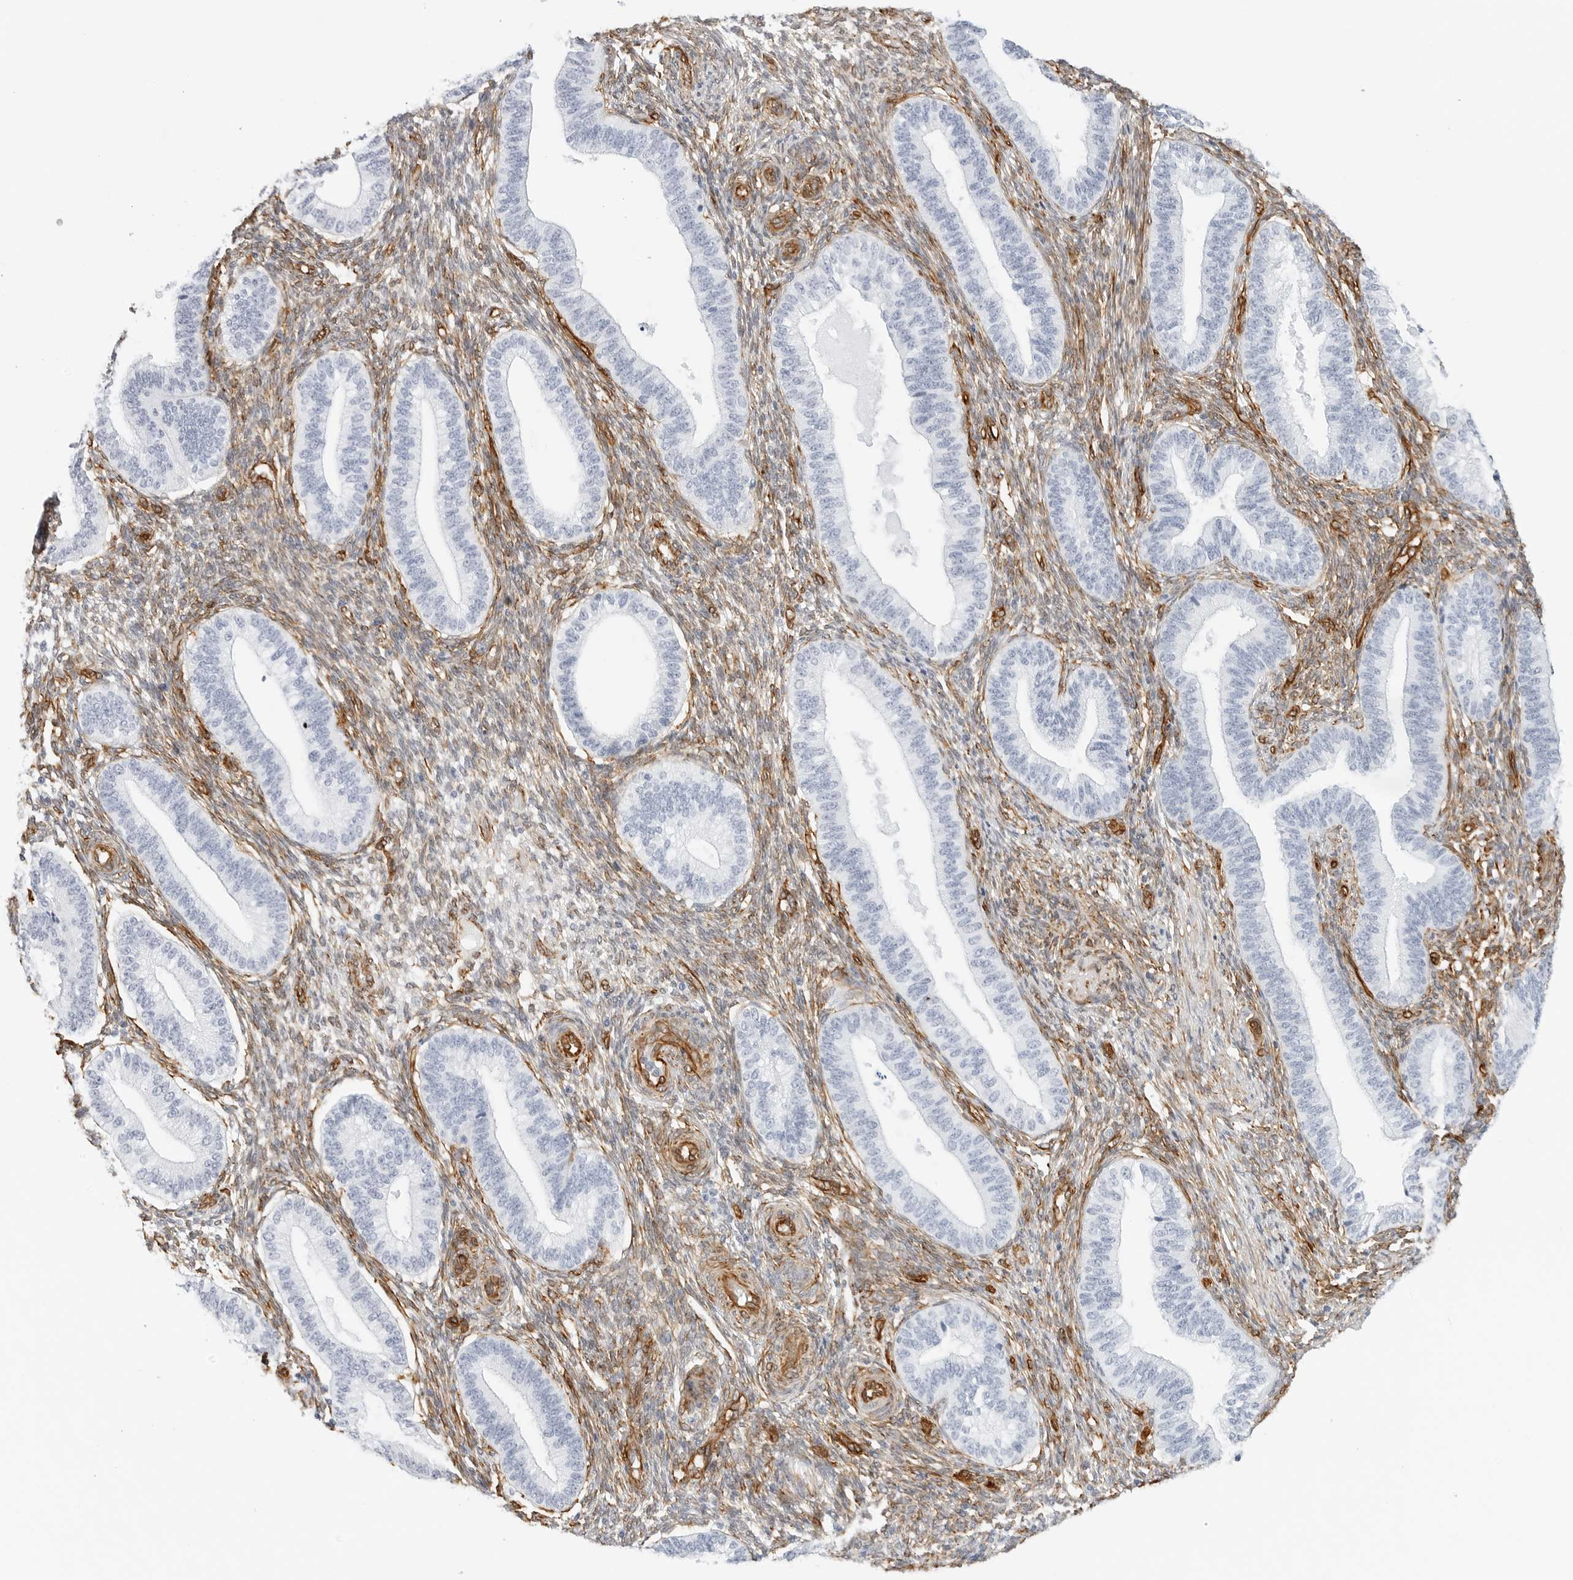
{"staining": {"intensity": "moderate", "quantity": "25%-75%", "location": "cytoplasmic/membranous"}, "tissue": "endometrium", "cell_type": "Cells in endometrial stroma", "image_type": "normal", "snomed": [{"axis": "morphology", "description": "Normal tissue, NOS"}, {"axis": "topography", "description": "Endometrium"}], "caption": "Endometrium stained with immunohistochemistry (IHC) reveals moderate cytoplasmic/membranous positivity in approximately 25%-75% of cells in endometrial stroma.", "gene": "NES", "patient": {"sex": "female", "age": 39}}